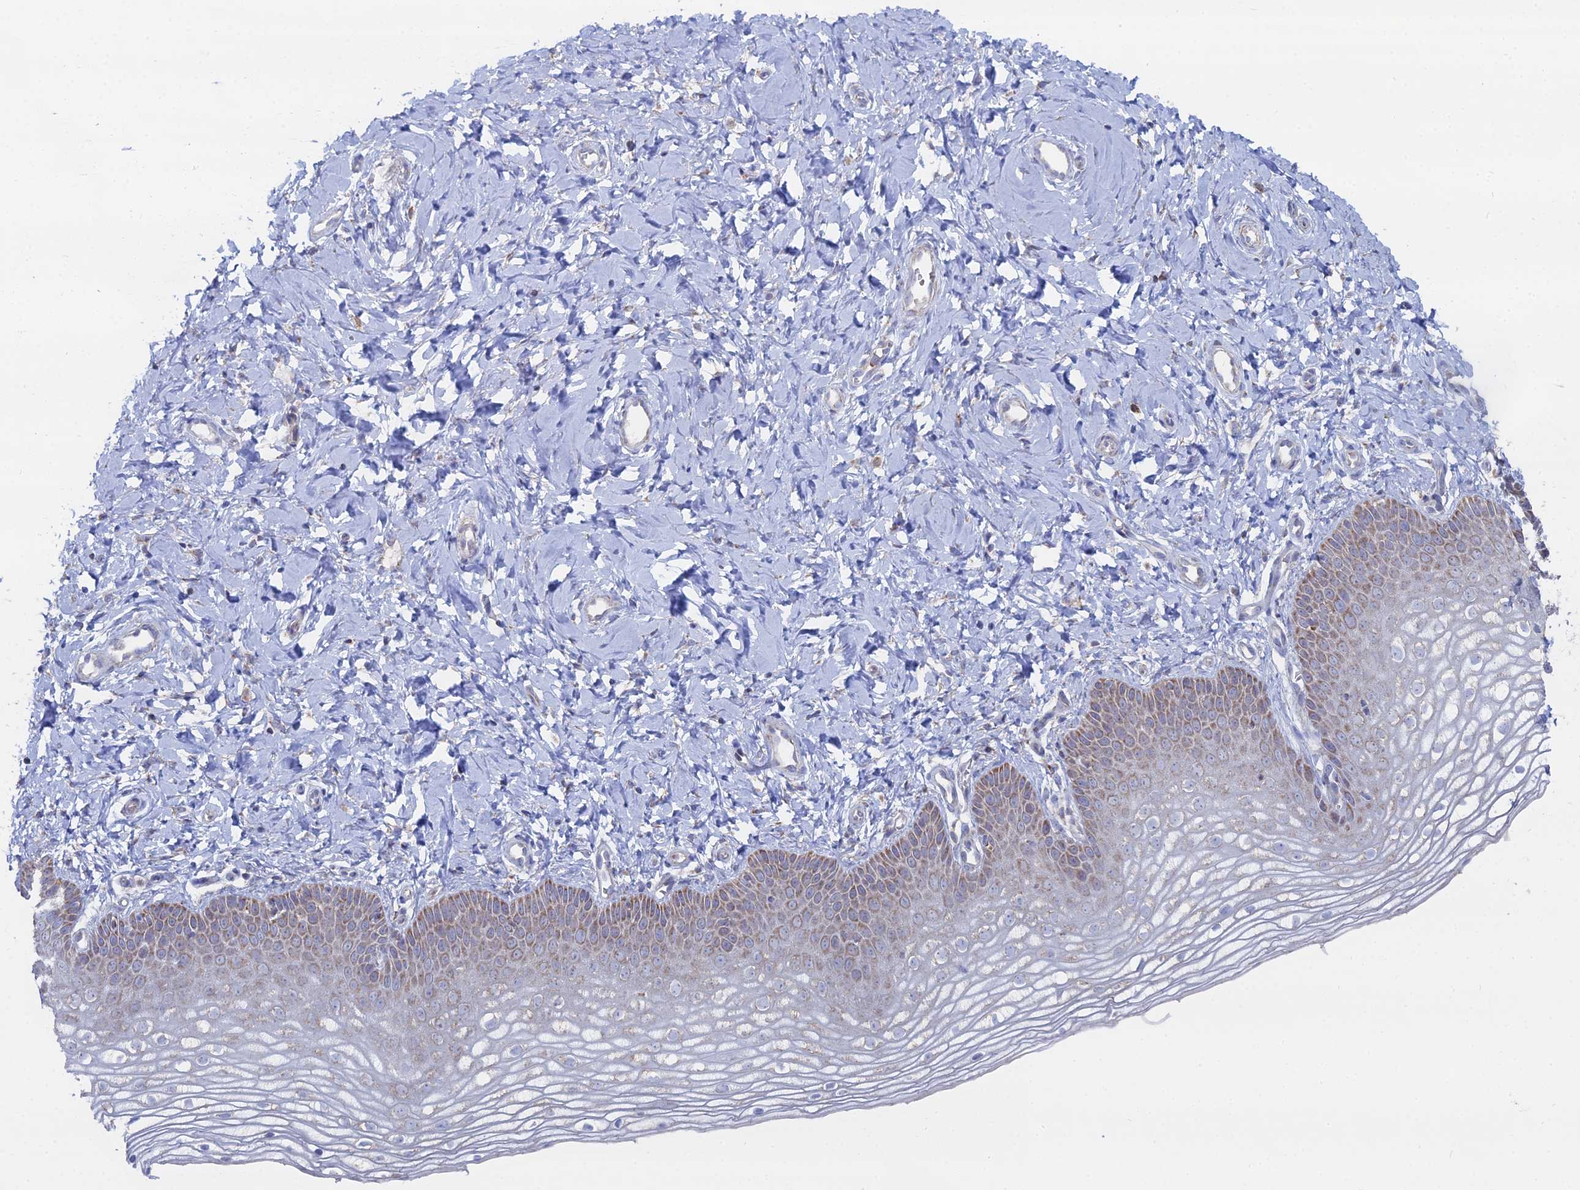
{"staining": {"intensity": "moderate", "quantity": "25%-75%", "location": "cytoplasmic/membranous"}, "tissue": "vagina", "cell_type": "Squamous epithelial cells", "image_type": "normal", "snomed": [{"axis": "morphology", "description": "Normal tissue, NOS"}, {"axis": "topography", "description": "Vagina"}], "caption": "Immunohistochemistry staining of benign vagina, which exhibits medium levels of moderate cytoplasmic/membranous staining in approximately 25%-75% of squamous epithelial cells indicating moderate cytoplasmic/membranous protein positivity. The staining was performed using DAB (3,3'-diaminobenzidine) (brown) for protein detection and nuclei were counterstained in hematoxylin (blue).", "gene": "MPC1", "patient": {"sex": "female", "age": 68}}